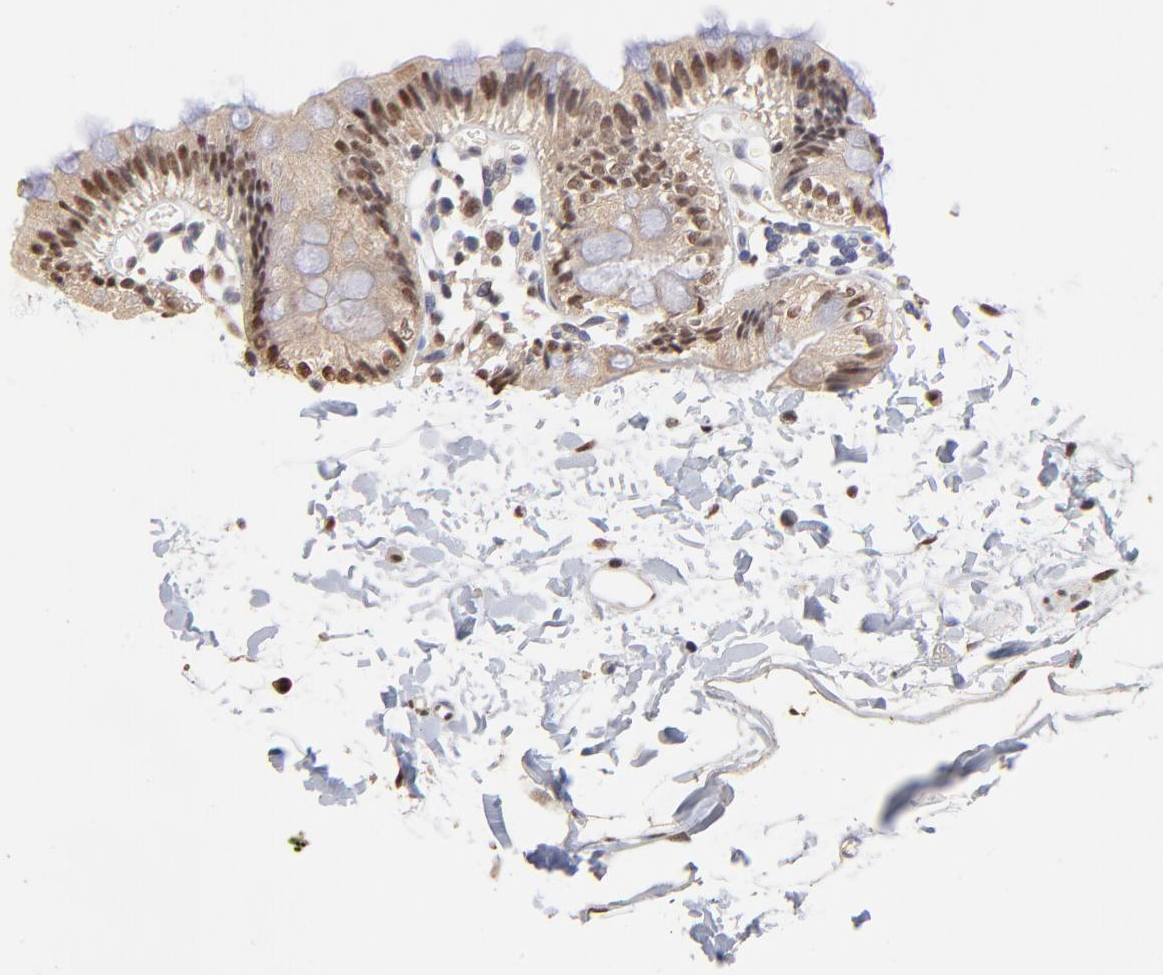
{"staining": {"intensity": "moderate", "quantity": "<25%", "location": "nuclear"}, "tissue": "colon", "cell_type": "Endothelial cells", "image_type": "normal", "snomed": [{"axis": "morphology", "description": "Normal tissue, NOS"}, {"axis": "topography", "description": "Colon"}], "caption": "A micrograph of human colon stained for a protein demonstrates moderate nuclear brown staining in endothelial cells.", "gene": "BIRC5", "patient": {"sex": "male", "age": 14}}